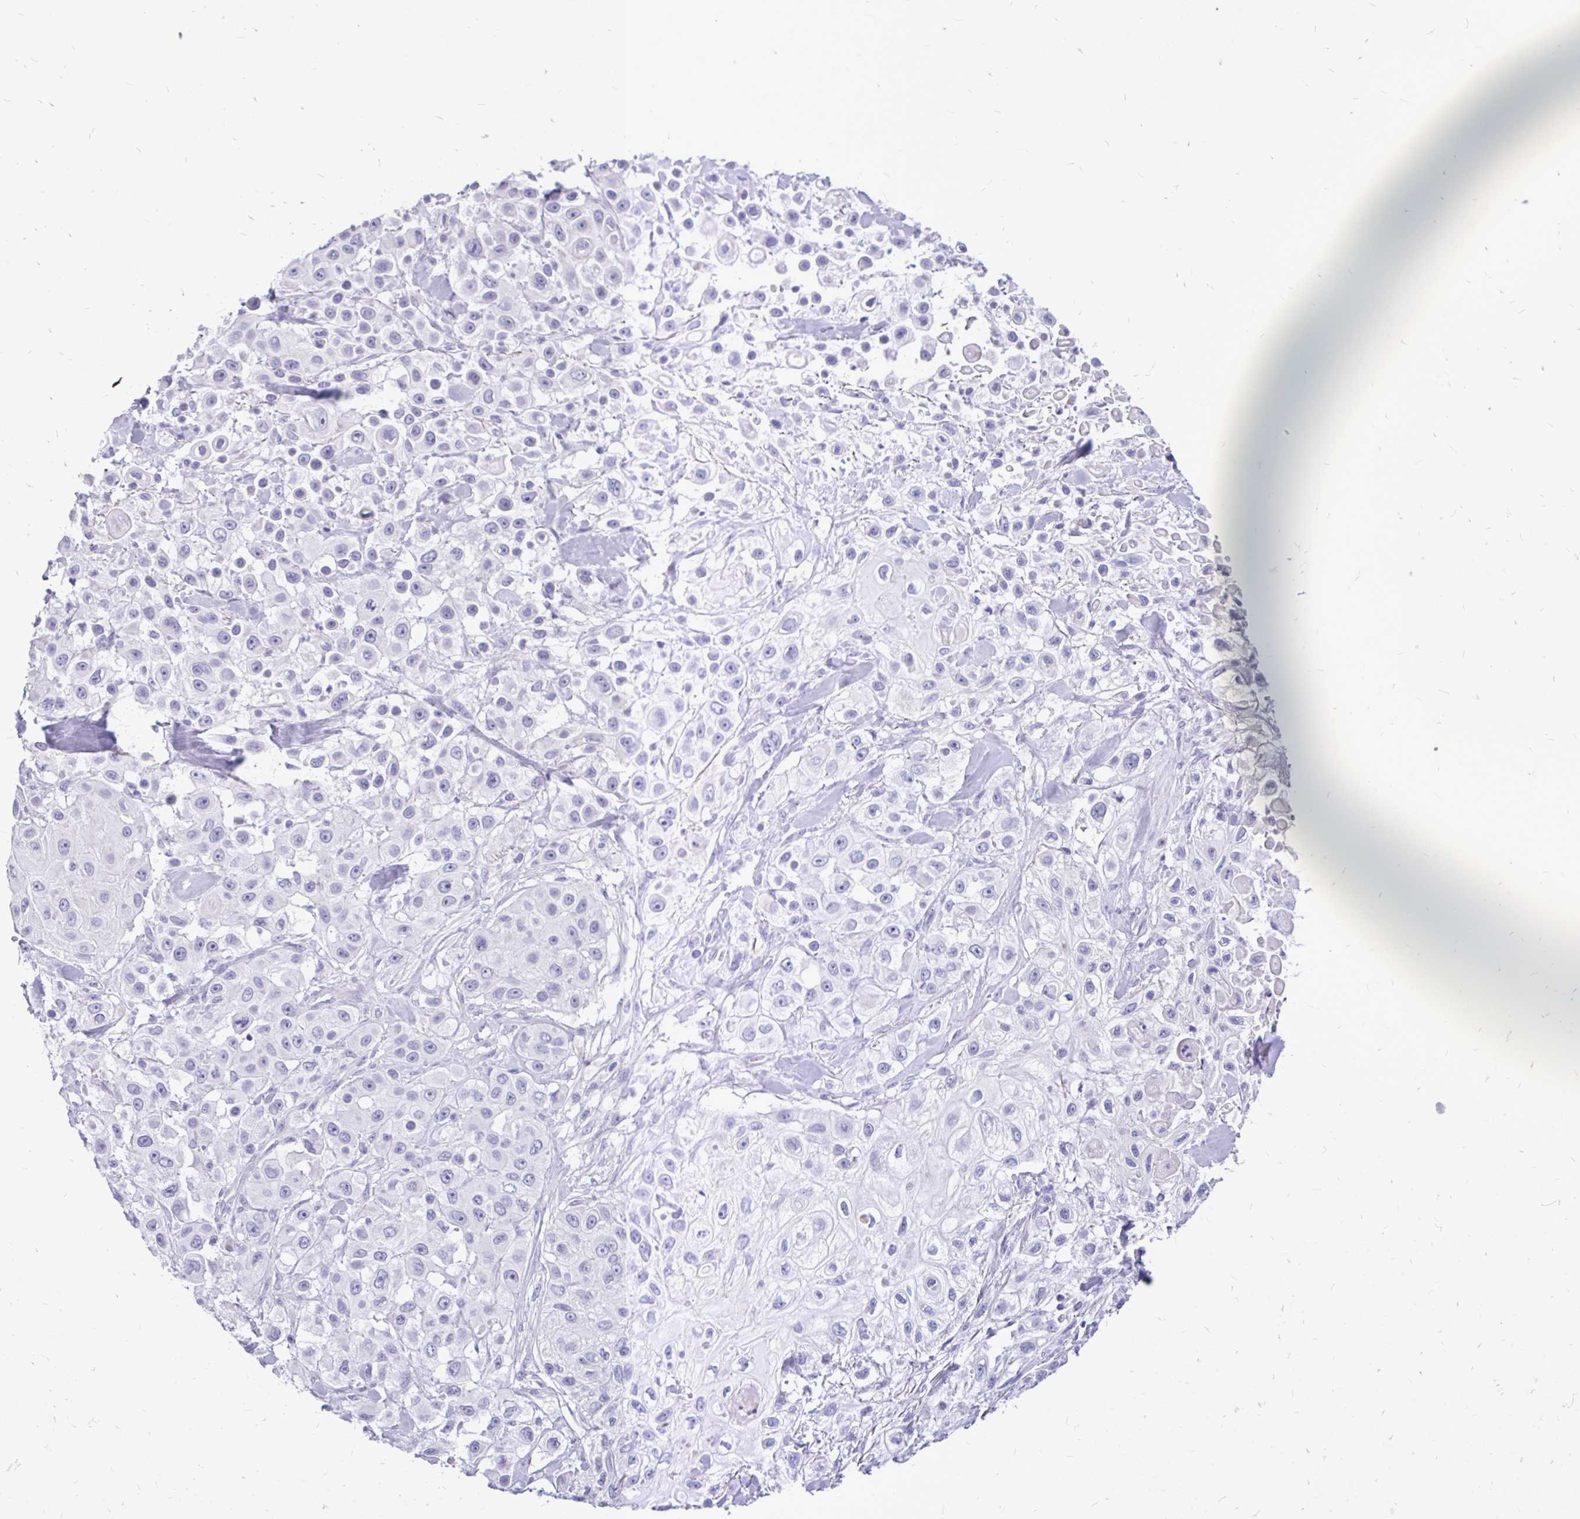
{"staining": {"intensity": "negative", "quantity": "none", "location": "none"}, "tissue": "skin cancer", "cell_type": "Tumor cells", "image_type": "cancer", "snomed": [{"axis": "morphology", "description": "Squamous cell carcinoma, NOS"}, {"axis": "topography", "description": "Skin"}], "caption": "Photomicrograph shows no significant protein staining in tumor cells of skin squamous cell carcinoma.", "gene": "MAP1LC3A", "patient": {"sex": "male", "age": 63}}